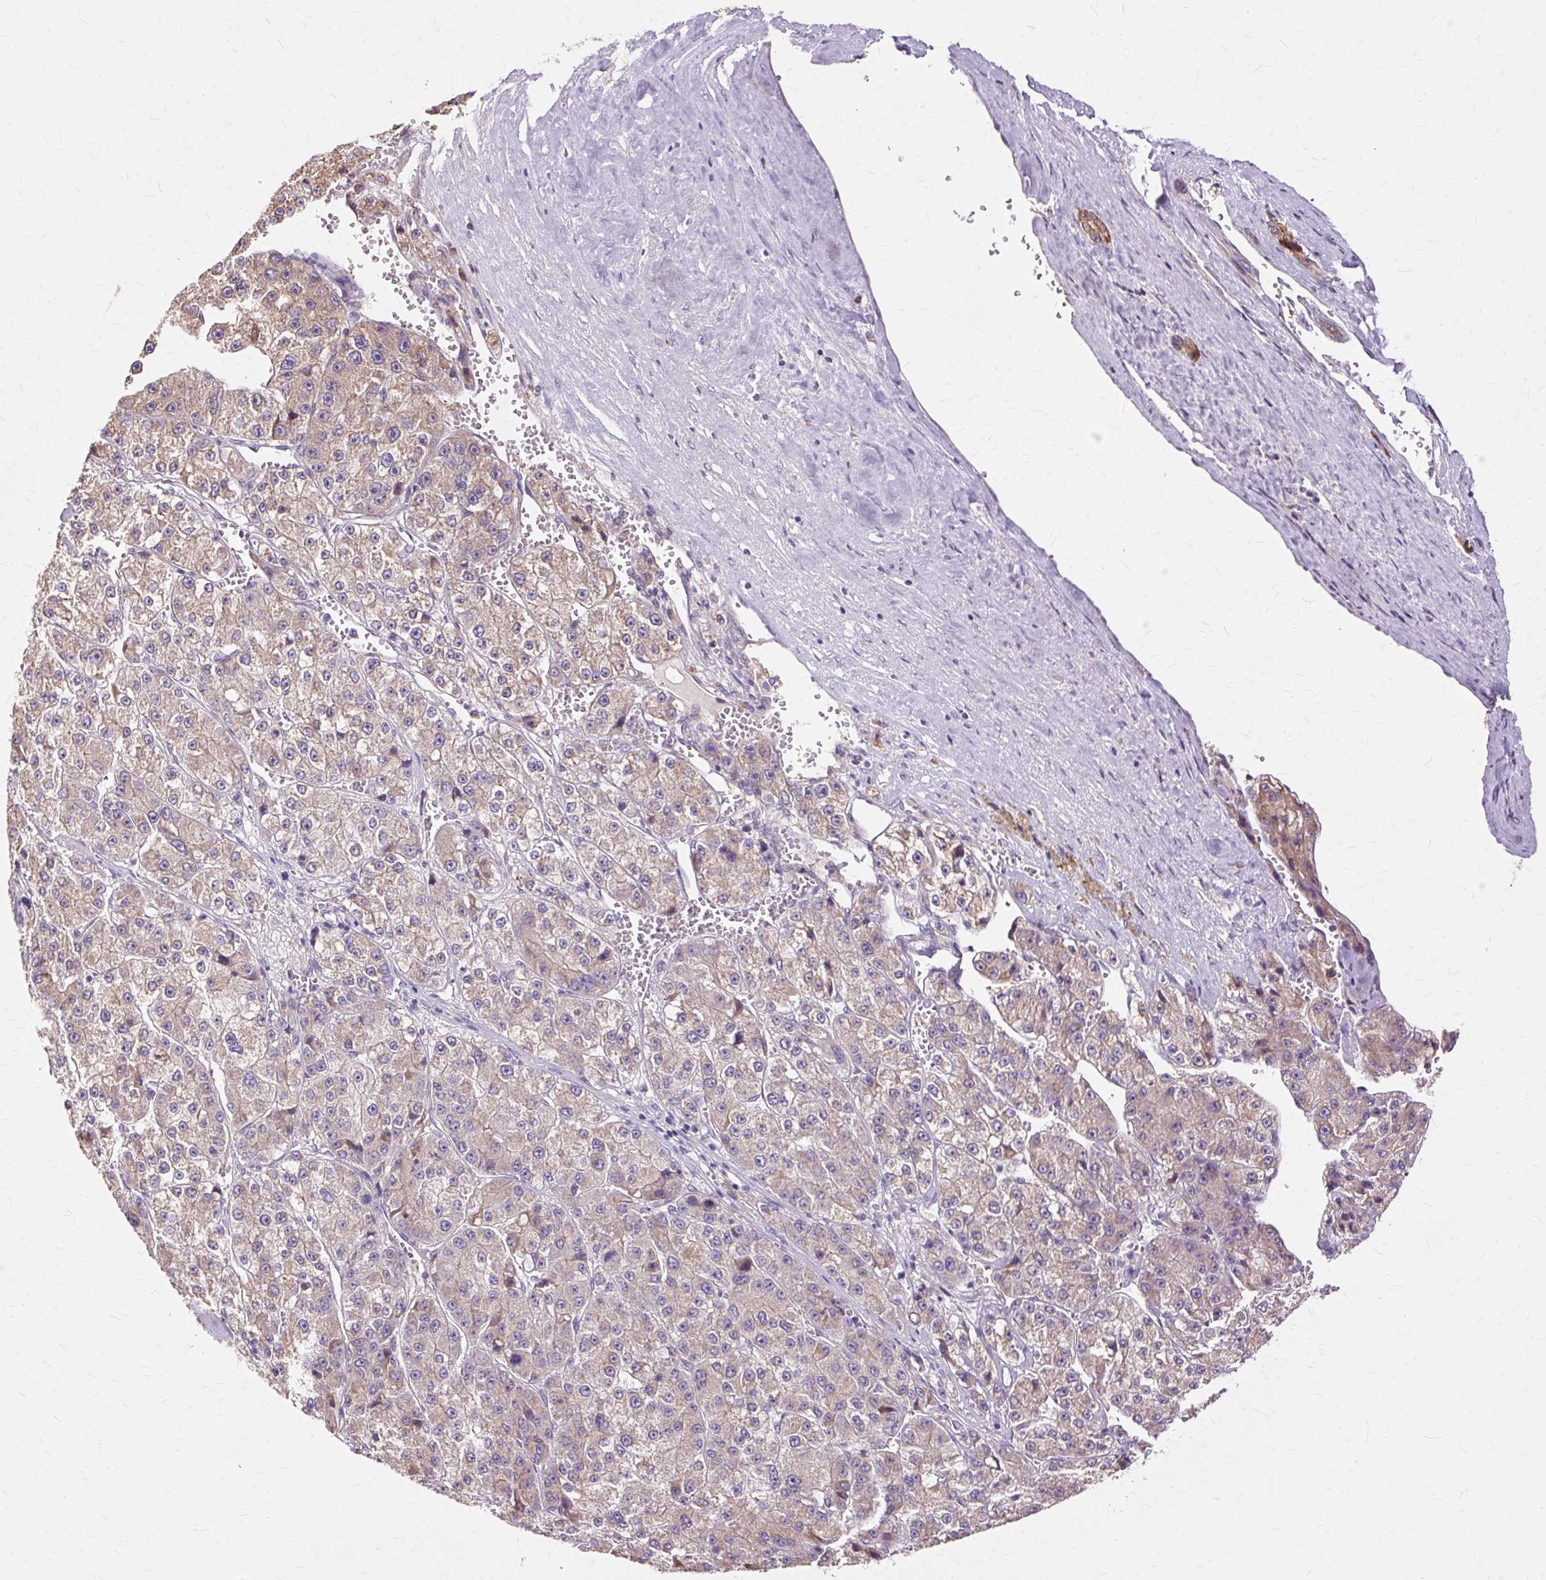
{"staining": {"intensity": "weak", "quantity": "25%-75%", "location": "cytoplasmic/membranous"}, "tissue": "liver cancer", "cell_type": "Tumor cells", "image_type": "cancer", "snomed": [{"axis": "morphology", "description": "Carcinoma, Hepatocellular, NOS"}, {"axis": "topography", "description": "Liver"}], "caption": "Immunohistochemistry histopathology image of human liver hepatocellular carcinoma stained for a protein (brown), which shows low levels of weak cytoplasmic/membranous expression in approximately 25%-75% of tumor cells.", "gene": "PDZD2", "patient": {"sex": "female", "age": 73}}